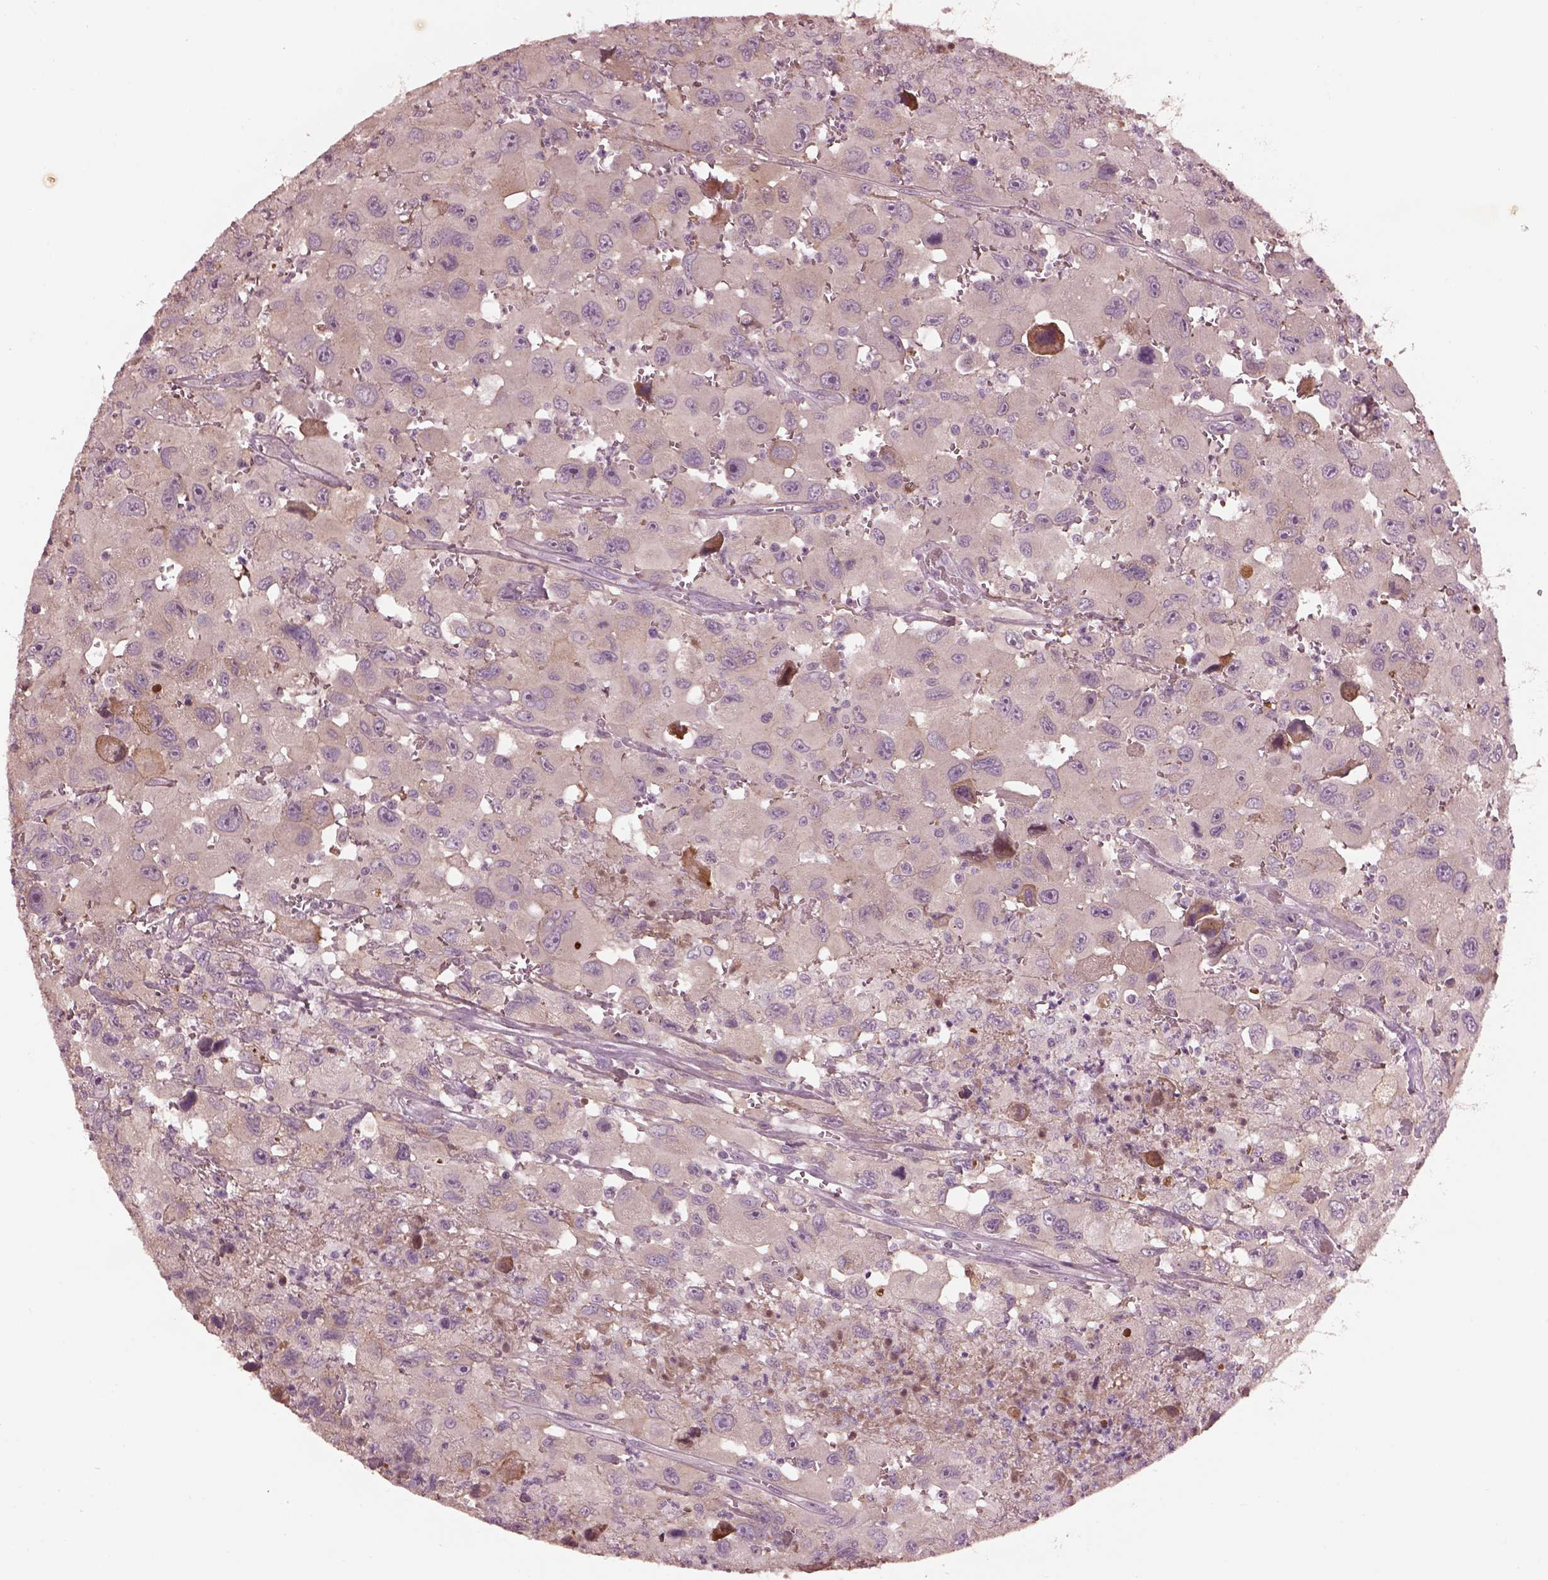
{"staining": {"intensity": "negative", "quantity": "none", "location": "none"}, "tissue": "head and neck cancer", "cell_type": "Tumor cells", "image_type": "cancer", "snomed": [{"axis": "morphology", "description": "Squamous cell carcinoma, NOS"}, {"axis": "morphology", "description": "Squamous cell carcinoma, metastatic, NOS"}, {"axis": "topography", "description": "Oral tissue"}, {"axis": "topography", "description": "Head-Neck"}], "caption": "A high-resolution micrograph shows IHC staining of head and neck squamous cell carcinoma, which displays no significant positivity in tumor cells.", "gene": "EFEMP1", "patient": {"sex": "female", "age": 85}}